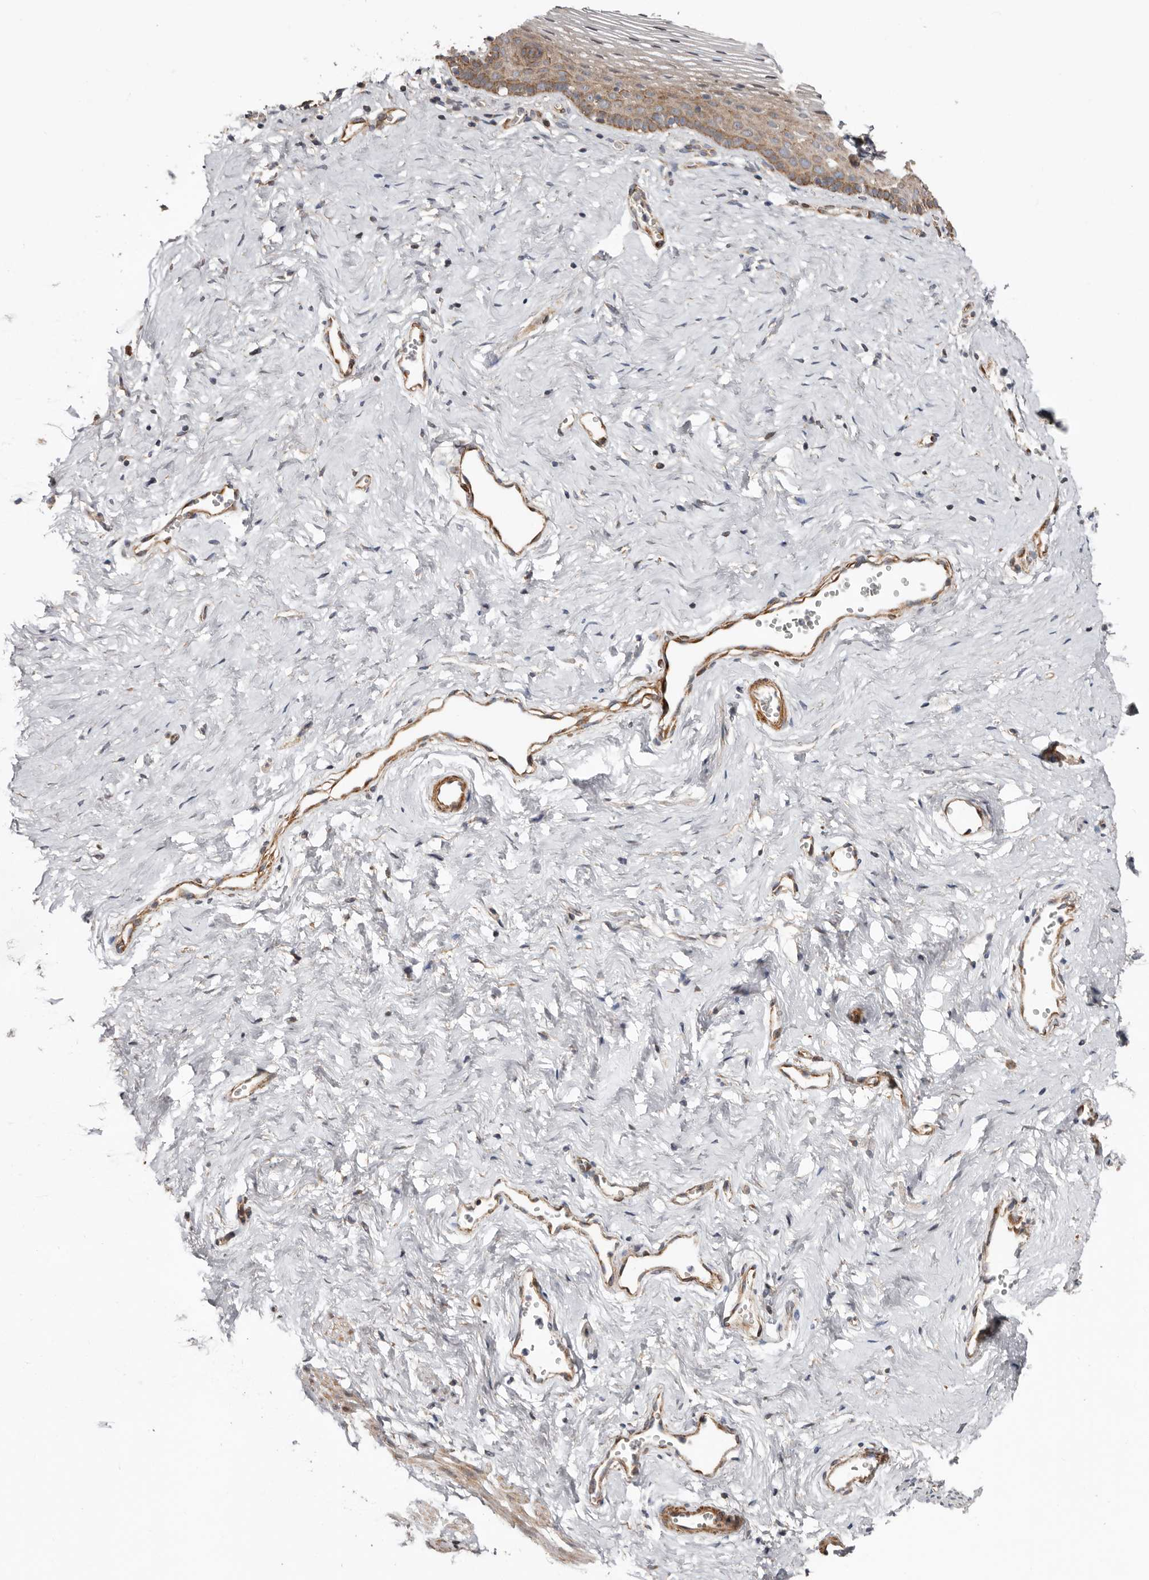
{"staining": {"intensity": "moderate", "quantity": ">75%", "location": "cytoplasmic/membranous"}, "tissue": "vagina", "cell_type": "Squamous epithelial cells", "image_type": "normal", "snomed": [{"axis": "morphology", "description": "Normal tissue, NOS"}, {"axis": "topography", "description": "Vagina"}], "caption": "Immunohistochemistry (IHC) of unremarkable human vagina demonstrates medium levels of moderate cytoplasmic/membranous positivity in approximately >75% of squamous epithelial cells. (DAB = brown stain, brightfield microscopy at high magnification).", "gene": "PROKR1", "patient": {"sex": "female", "age": 32}}